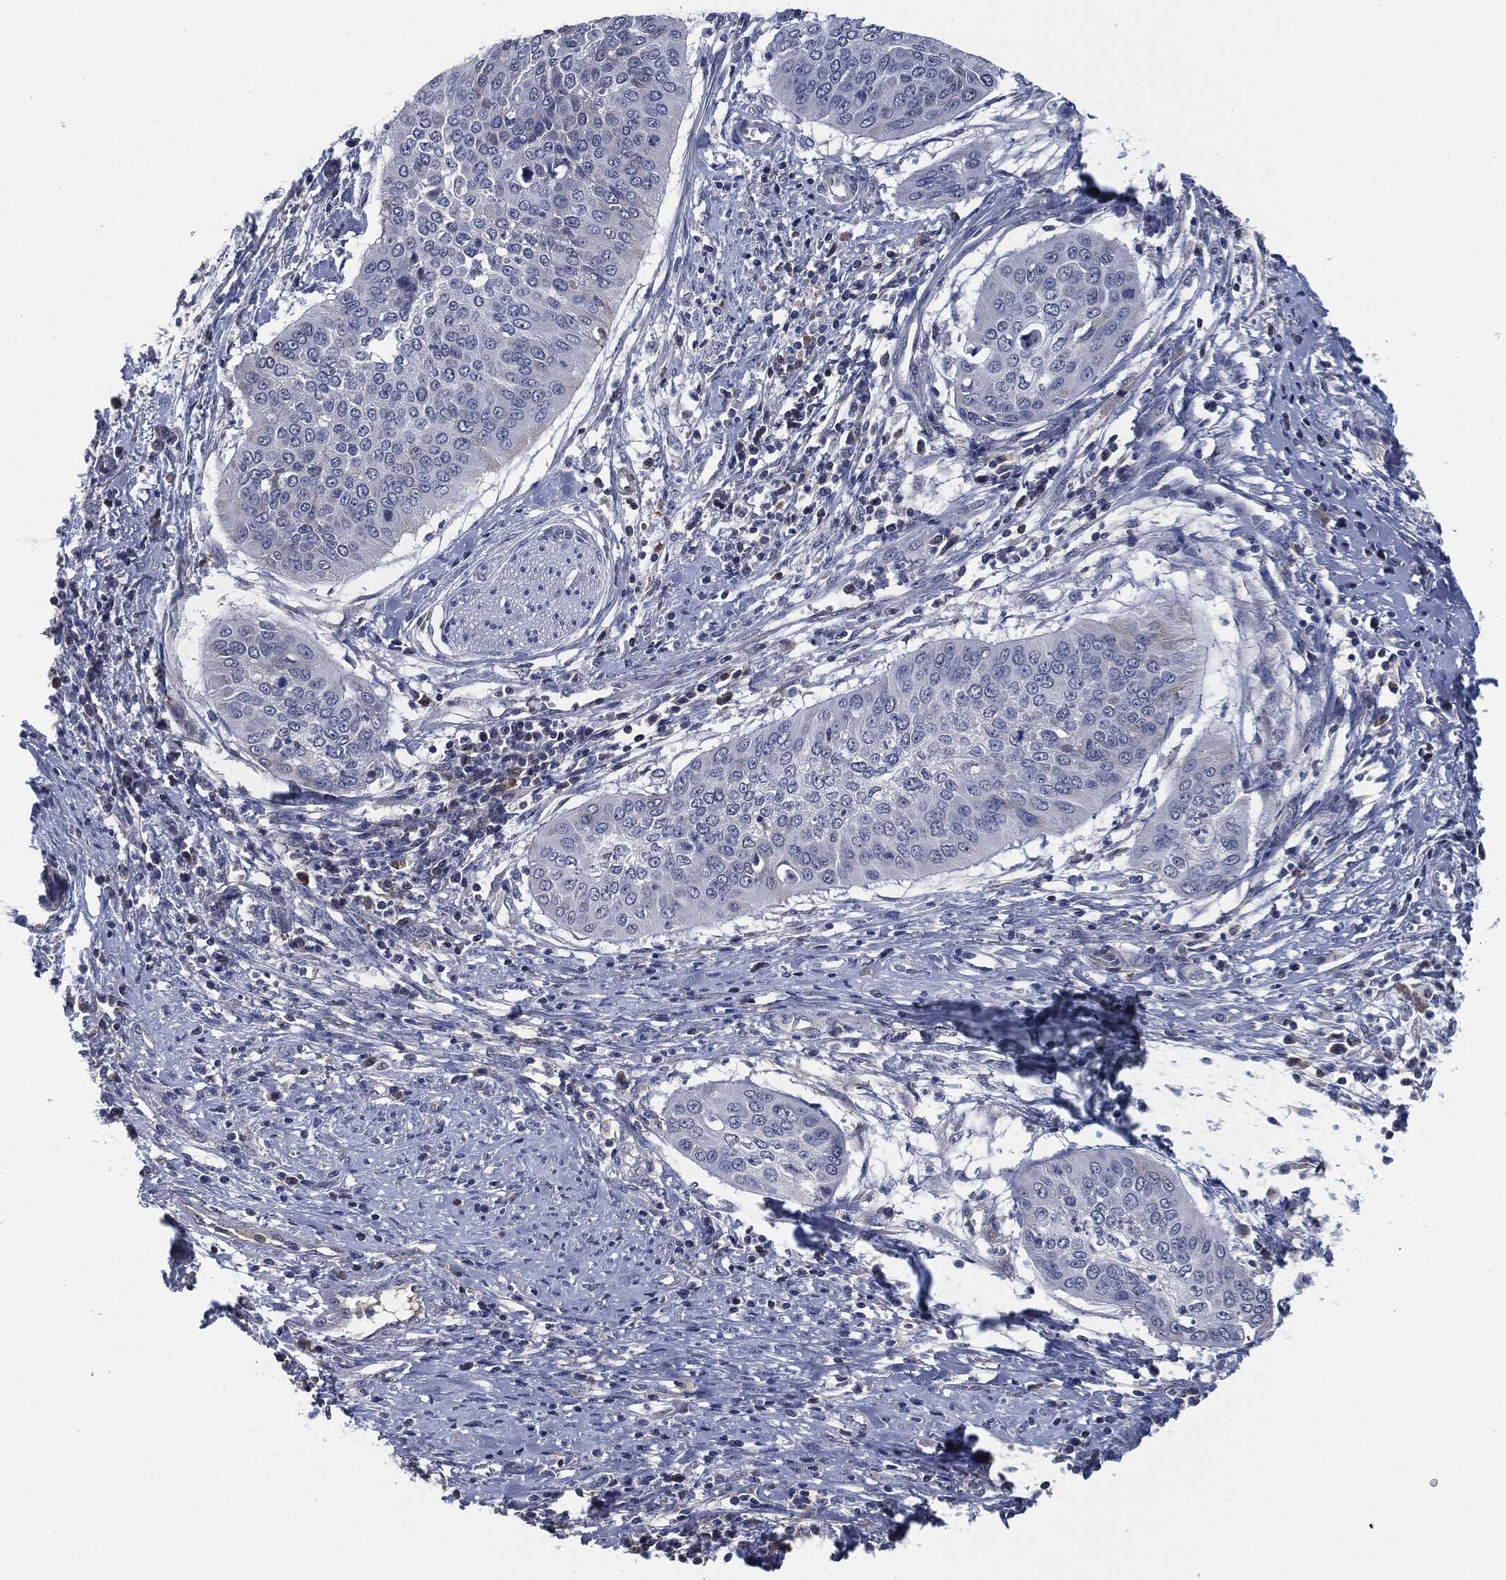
{"staining": {"intensity": "negative", "quantity": "none", "location": "none"}, "tissue": "cervical cancer", "cell_type": "Tumor cells", "image_type": "cancer", "snomed": [{"axis": "morphology", "description": "Normal tissue, NOS"}, {"axis": "morphology", "description": "Squamous cell carcinoma, NOS"}, {"axis": "topography", "description": "Cervix"}], "caption": "This photomicrograph is of cervical cancer (squamous cell carcinoma) stained with IHC to label a protein in brown with the nuclei are counter-stained blue. There is no expression in tumor cells.", "gene": "IL2RG", "patient": {"sex": "female", "age": 39}}